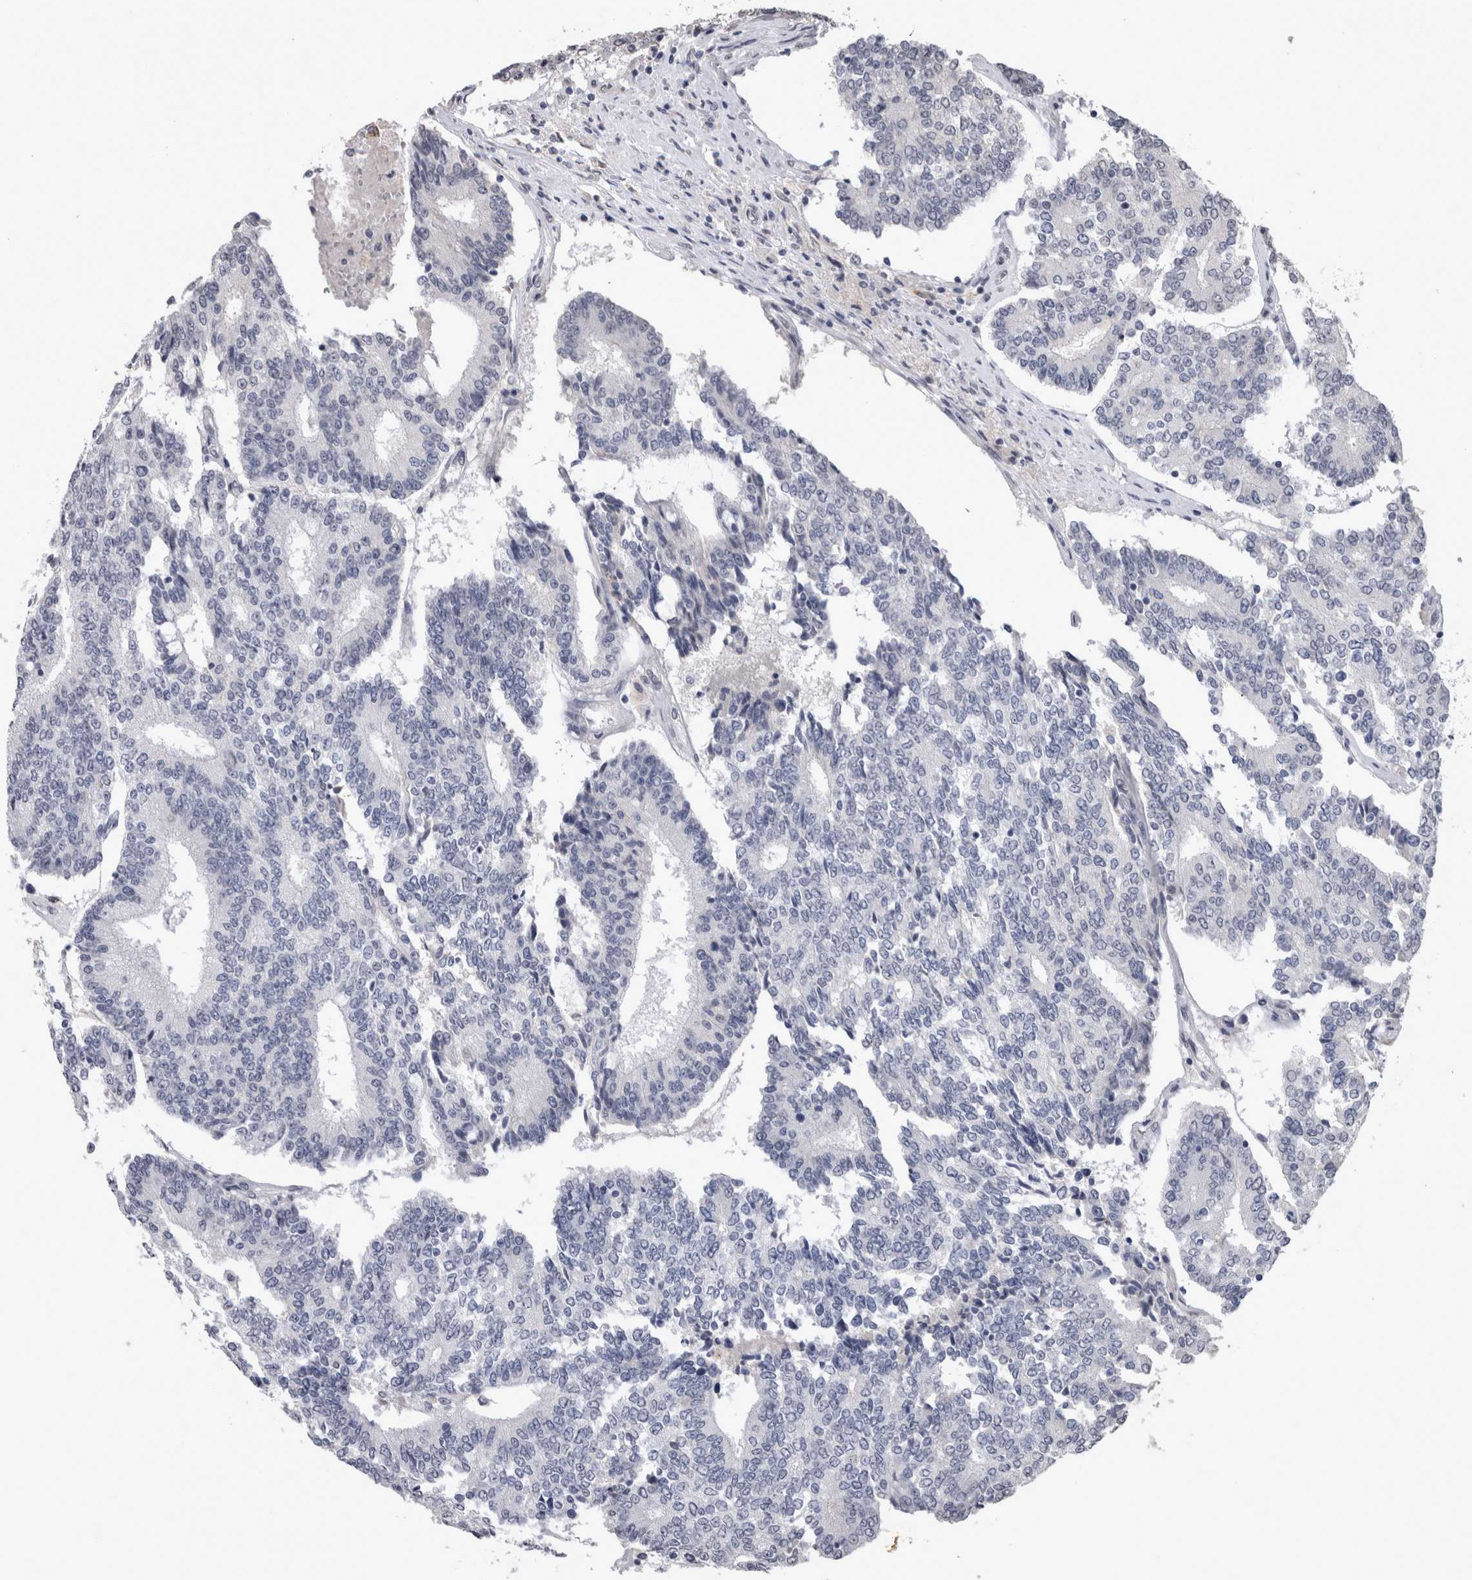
{"staining": {"intensity": "negative", "quantity": "none", "location": "none"}, "tissue": "prostate cancer", "cell_type": "Tumor cells", "image_type": "cancer", "snomed": [{"axis": "morphology", "description": "Normal tissue, NOS"}, {"axis": "morphology", "description": "Adenocarcinoma, High grade"}, {"axis": "topography", "description": "Prostate"}, {"axis": "topography", "description": "Seminal veicle"}], "caption": "Immunohistochemistry histopathology image of prostate cancer stained for a protein (brown), which shows no positivity in tumor cells.", "gene": "PAX5", "patient": {"sex": "male", "age": 55}}